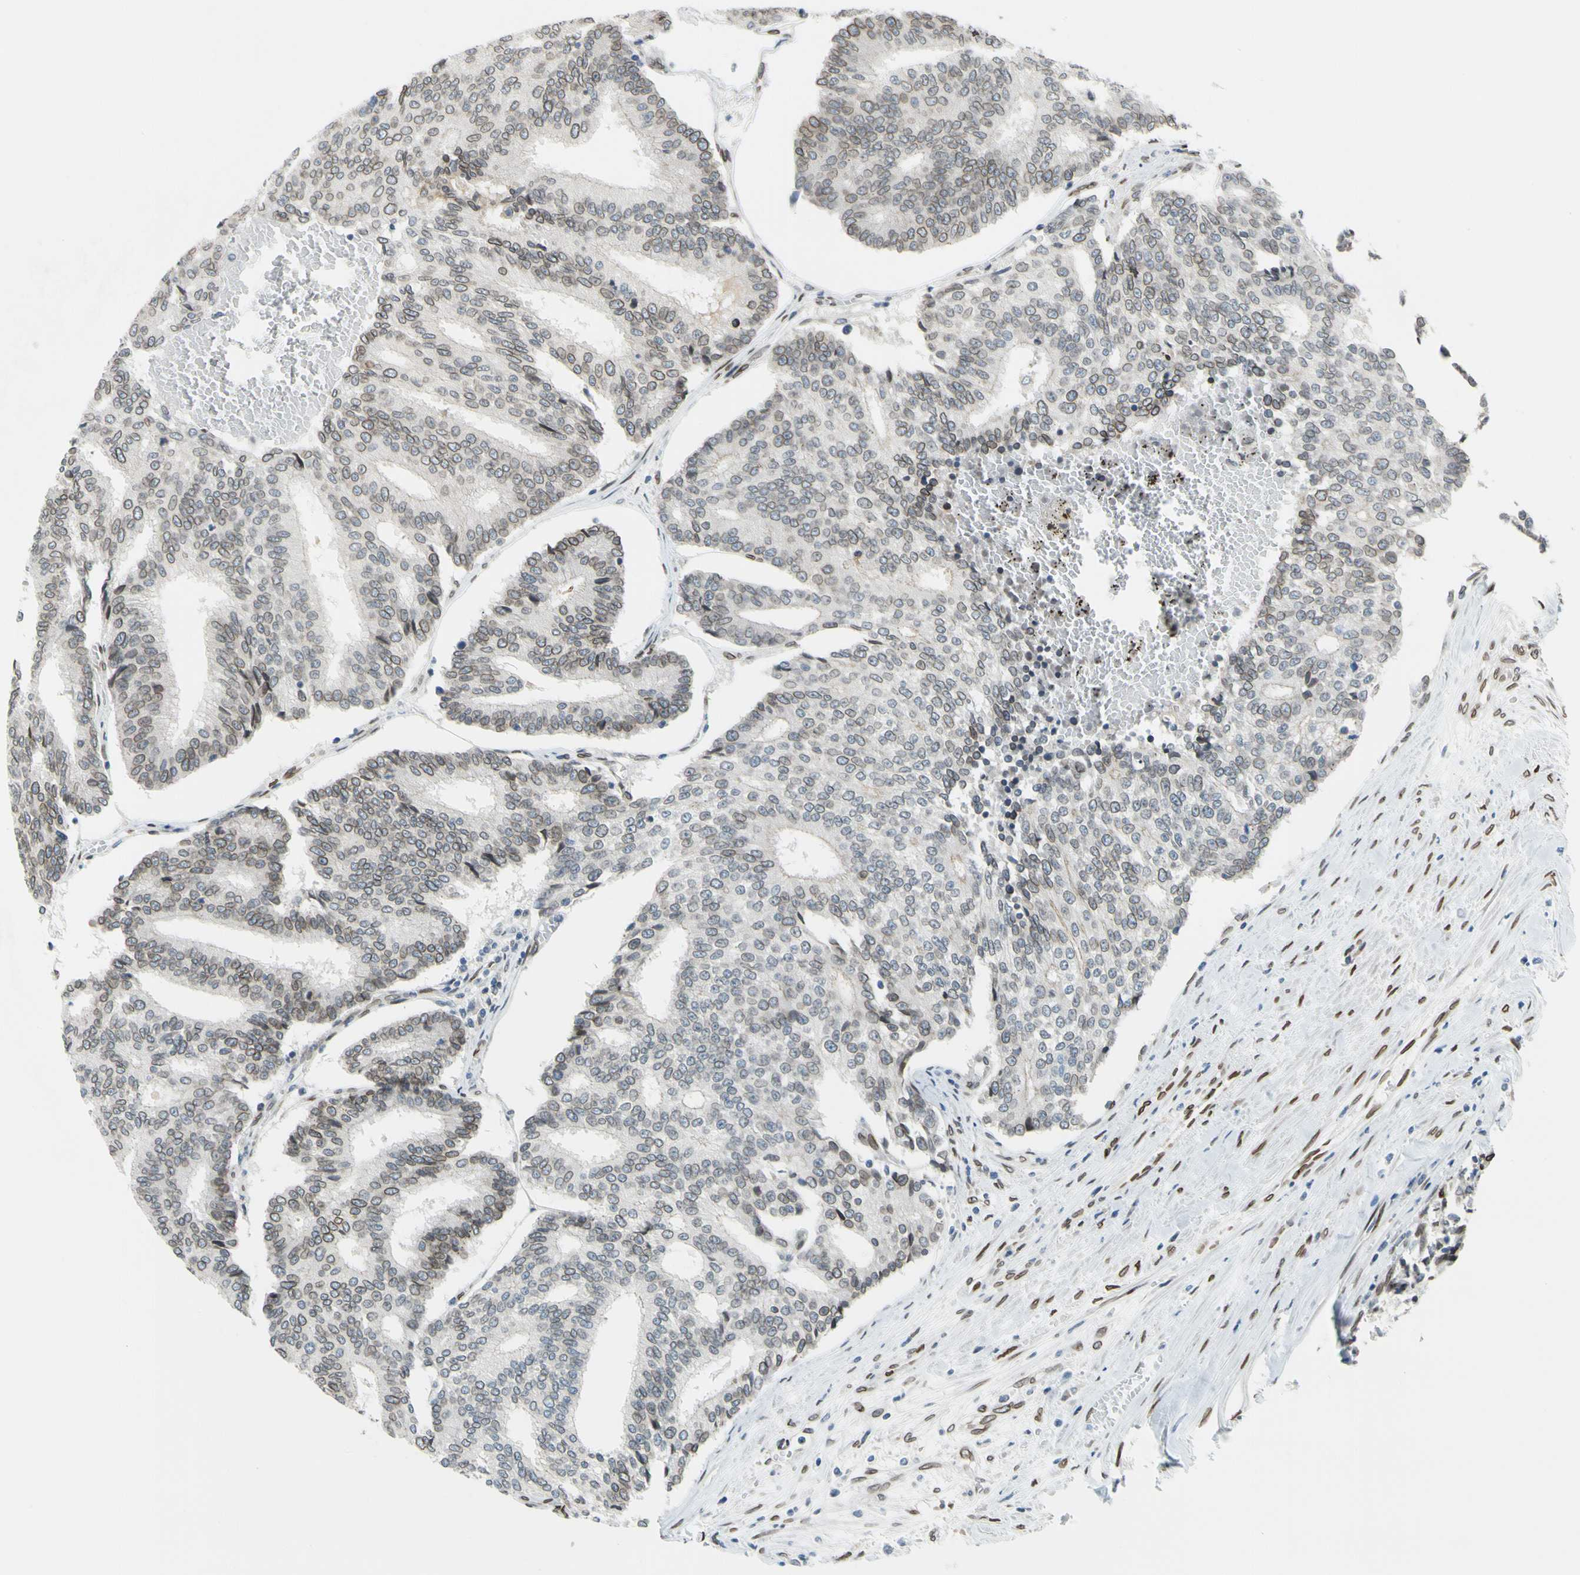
{"staining": {"intensity": "weak", "quantity": "25%-75%", "location": "cytoplasmic/membranous,nuclear"}, "tissue": "prostate cancer", "cell_type": "Tumor cells", "image_type": "cancer", "snomed": [{"axis": "morphology", "description": "Adenocarcinoma, High grade"}, {"axis": "topography", "description": "Prostate"}], "caption": "Prostate cancer was stained to show a protein in brown. There is low levels of weak cytoplasmic/membranous and nuclear staining in approximately 25%-75% of tumor cells.", "gene": "SUN1", "patient": {"sex": "male", "age": 55}}